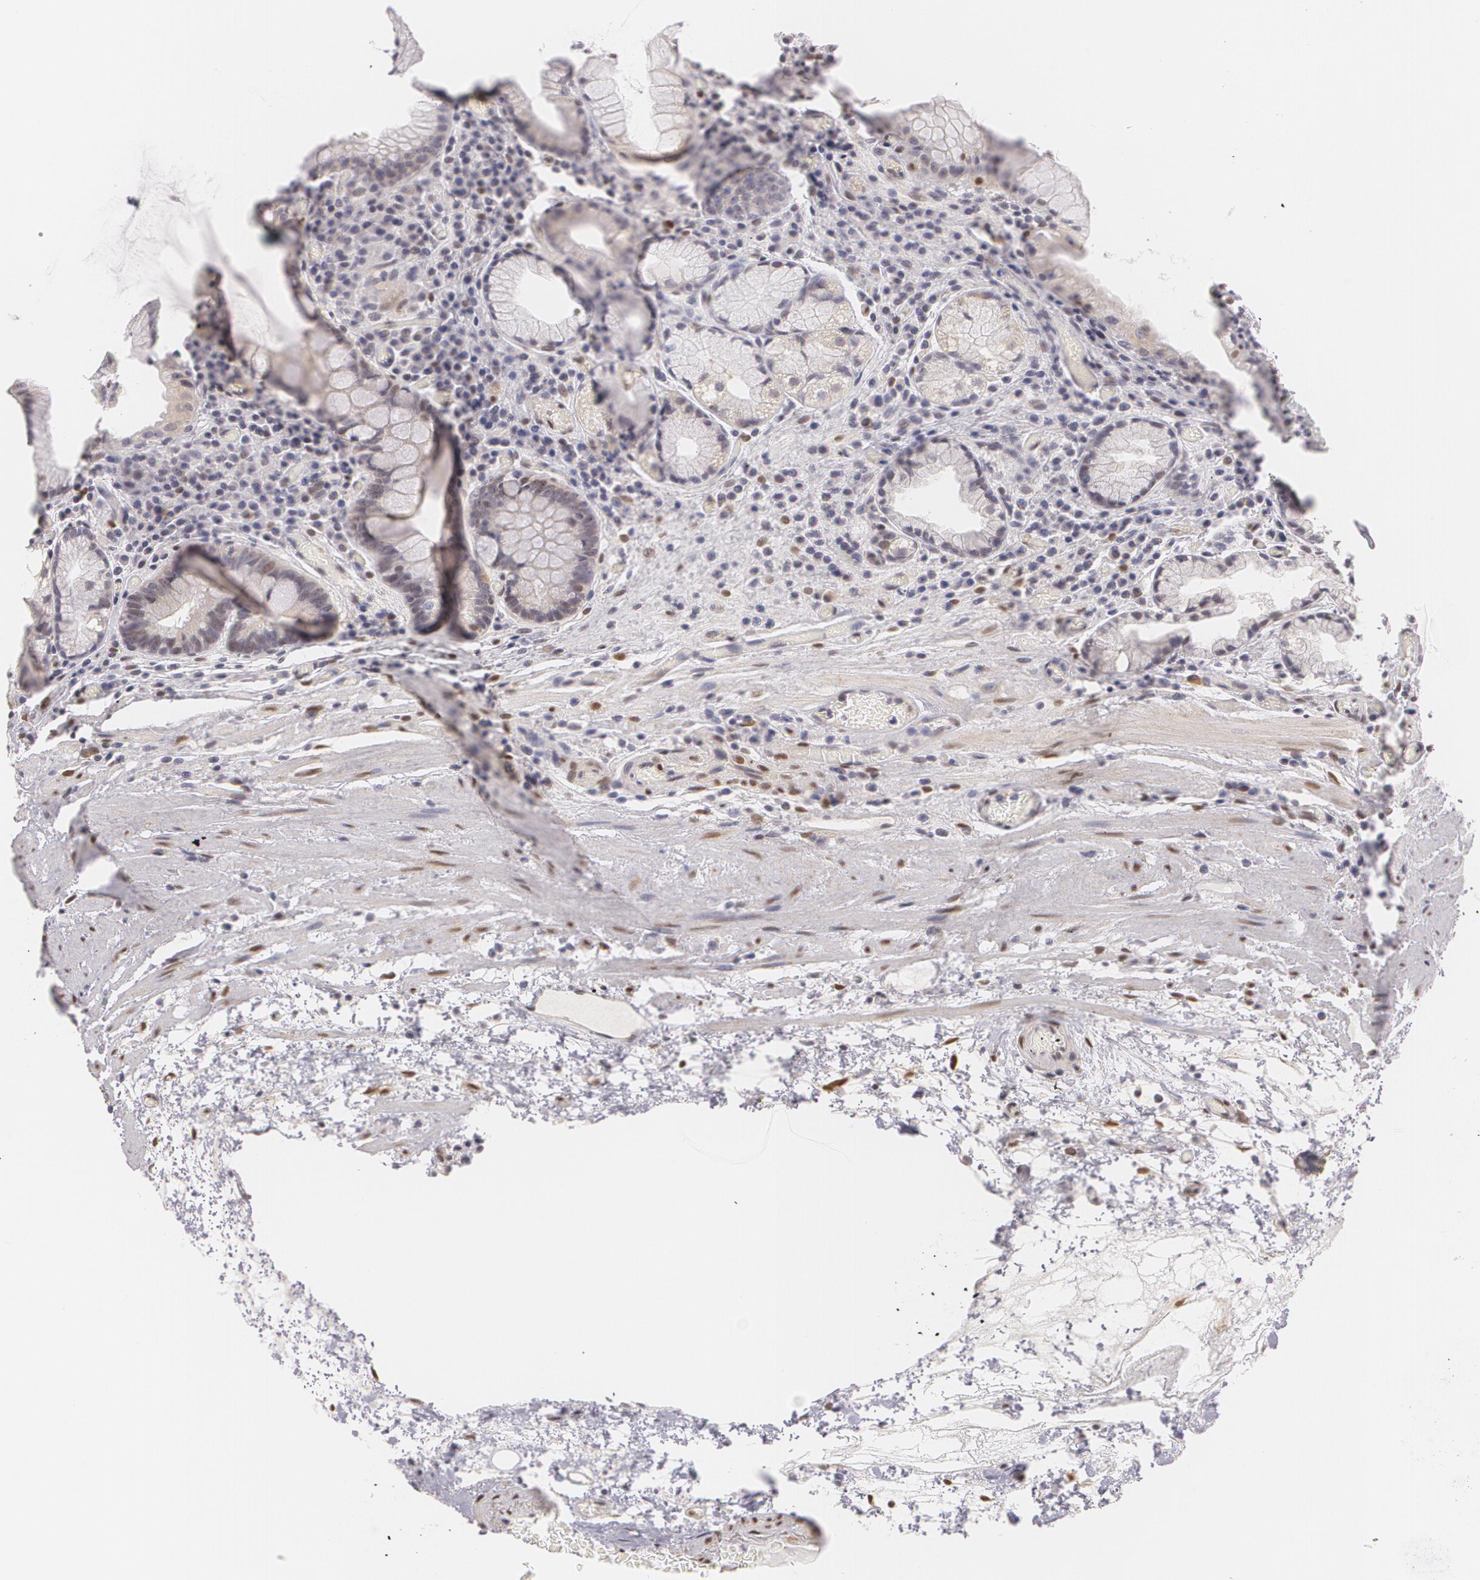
{"staining": {"intensity": "weak", "quantity": "<25%", "location": "nuclear"}, "tissue": "stomach", "cell_type": "Glandular cells", "image_type": "normal", "snomed": [{"axis": "morphology", "description": "Normal tissue, NOS"}, {"axis": "topography", "description": "Stomach, lower"}, {"axis": "topography", "description": "Duodenum"}], "caption": "Immunohistochemical staining of normal stomach reveals no significant staining in glandular cells.", "gene": "ZBTB16", "patient": {"sex": "male", "age": 84}}